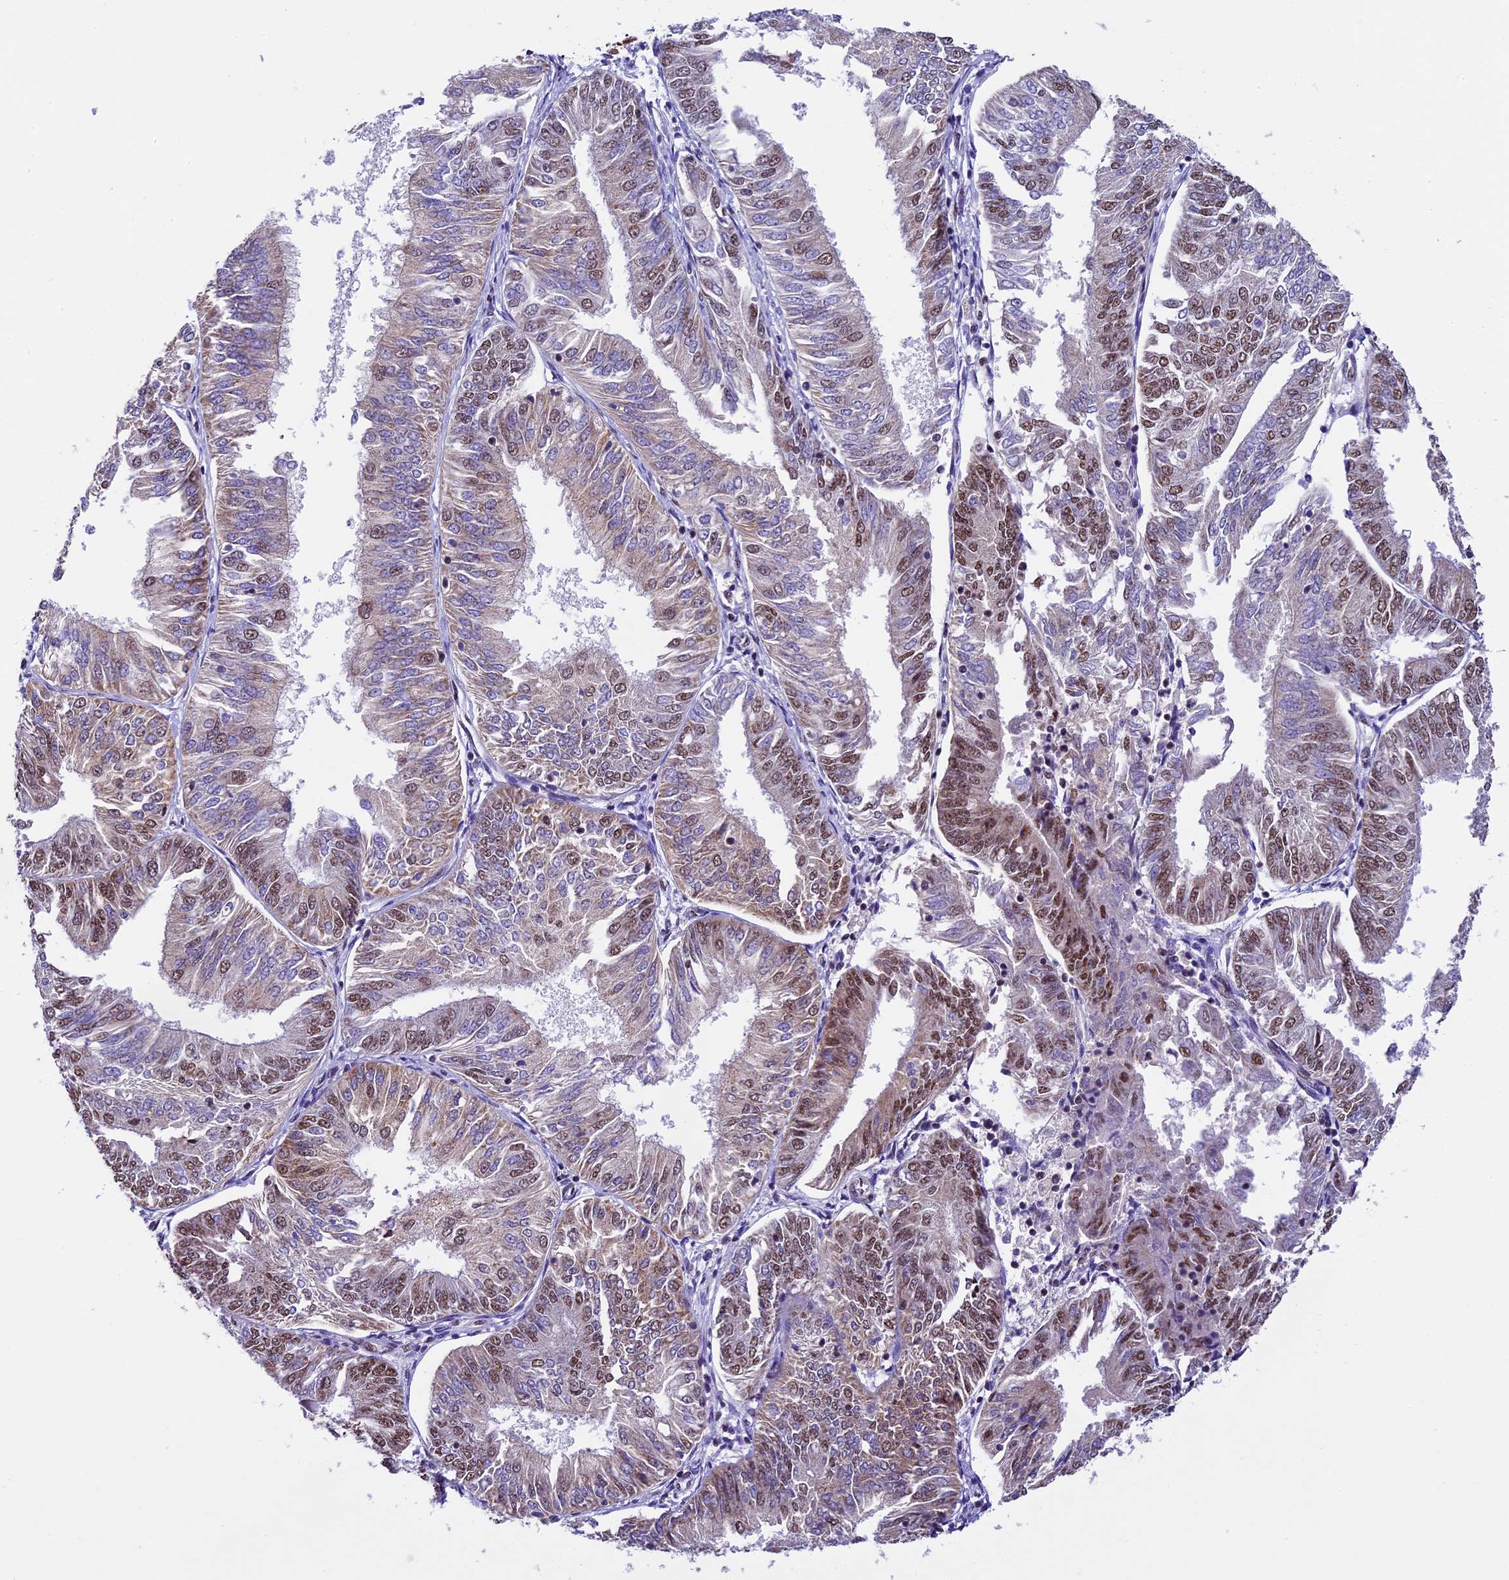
{"staining": {"intensity": "moderate", "quantity": "25%-75%", "location": "nuclear"}, "tissue": "endometrial cancer", "cell_type": "Tumor cells", "image_type": "cancer", "snomed": [{"axis": "morphology", "description": "Adenocarcinoma, NOS"}, {"axis": "topography", "description": "Endometrium"}], "caption": "This image demonstrates immunohistochemistry staining of human endometrial adenocarcinoma, with medium moderate nuclear staining in approximately 25%-75% of tumor cells.", "gene": "CARS2", "patient": {"sex": "female", "age": 58}}